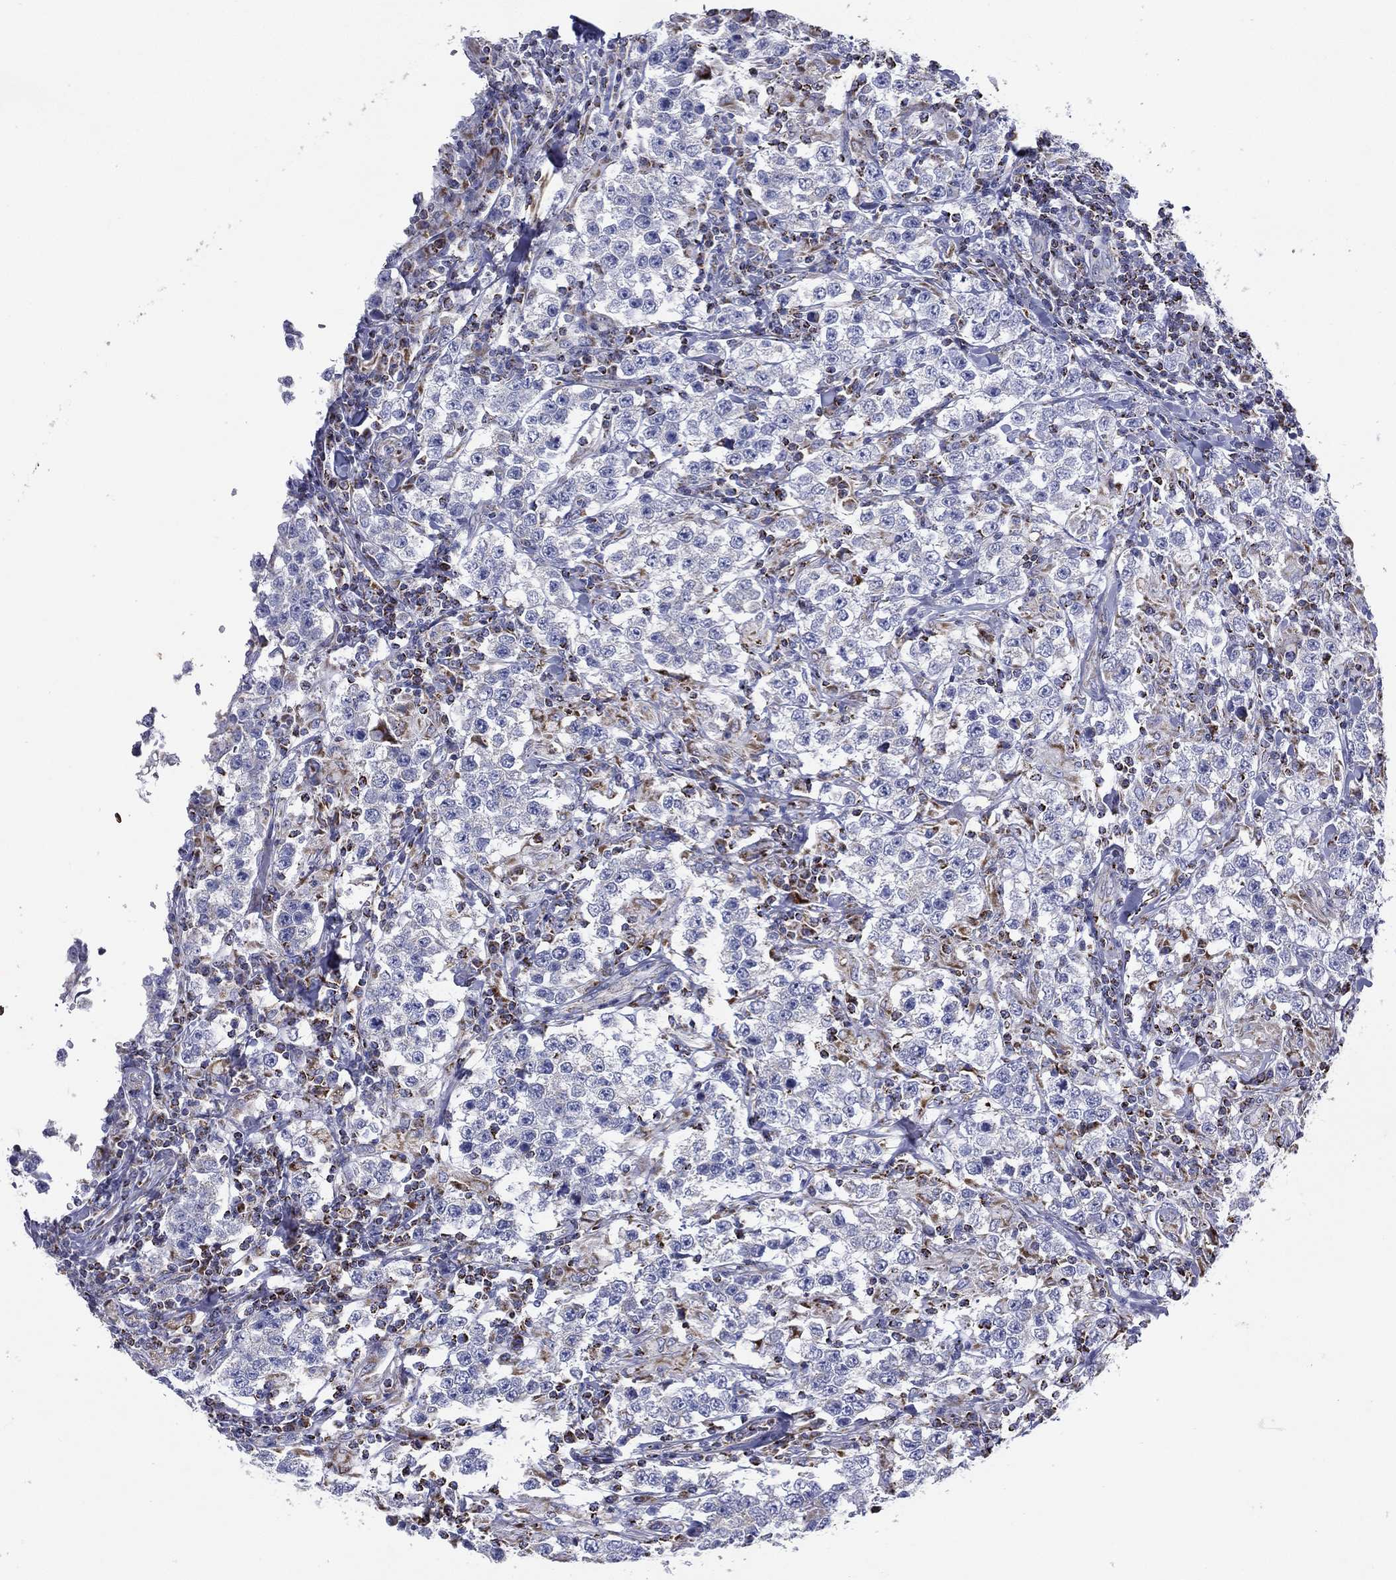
{"staining": {"intensity": "strong", "quantity": "<25%", "location": "cytoplasmic/membranous"}, "tissue": "testis cancer", "cell_type": "Tumor cells", "image_type": "cancer", "snomed": [{"axis": "morphology", "description": "Seminoma, NOS"}, {"axis": "morphology", "description": "Carcinoma, Embryonal, NOS"}, {"axis": "topography", "description": "Testis"}], "caption": "Human embryonal carcinoma (testis) stained for a protein (brown) demonstrates strong cytoplasmic/membranous positive staining in about <25% of tumor cells.", "gene": "SFXN1", "patient": {"sex": "male", "age": 41}}